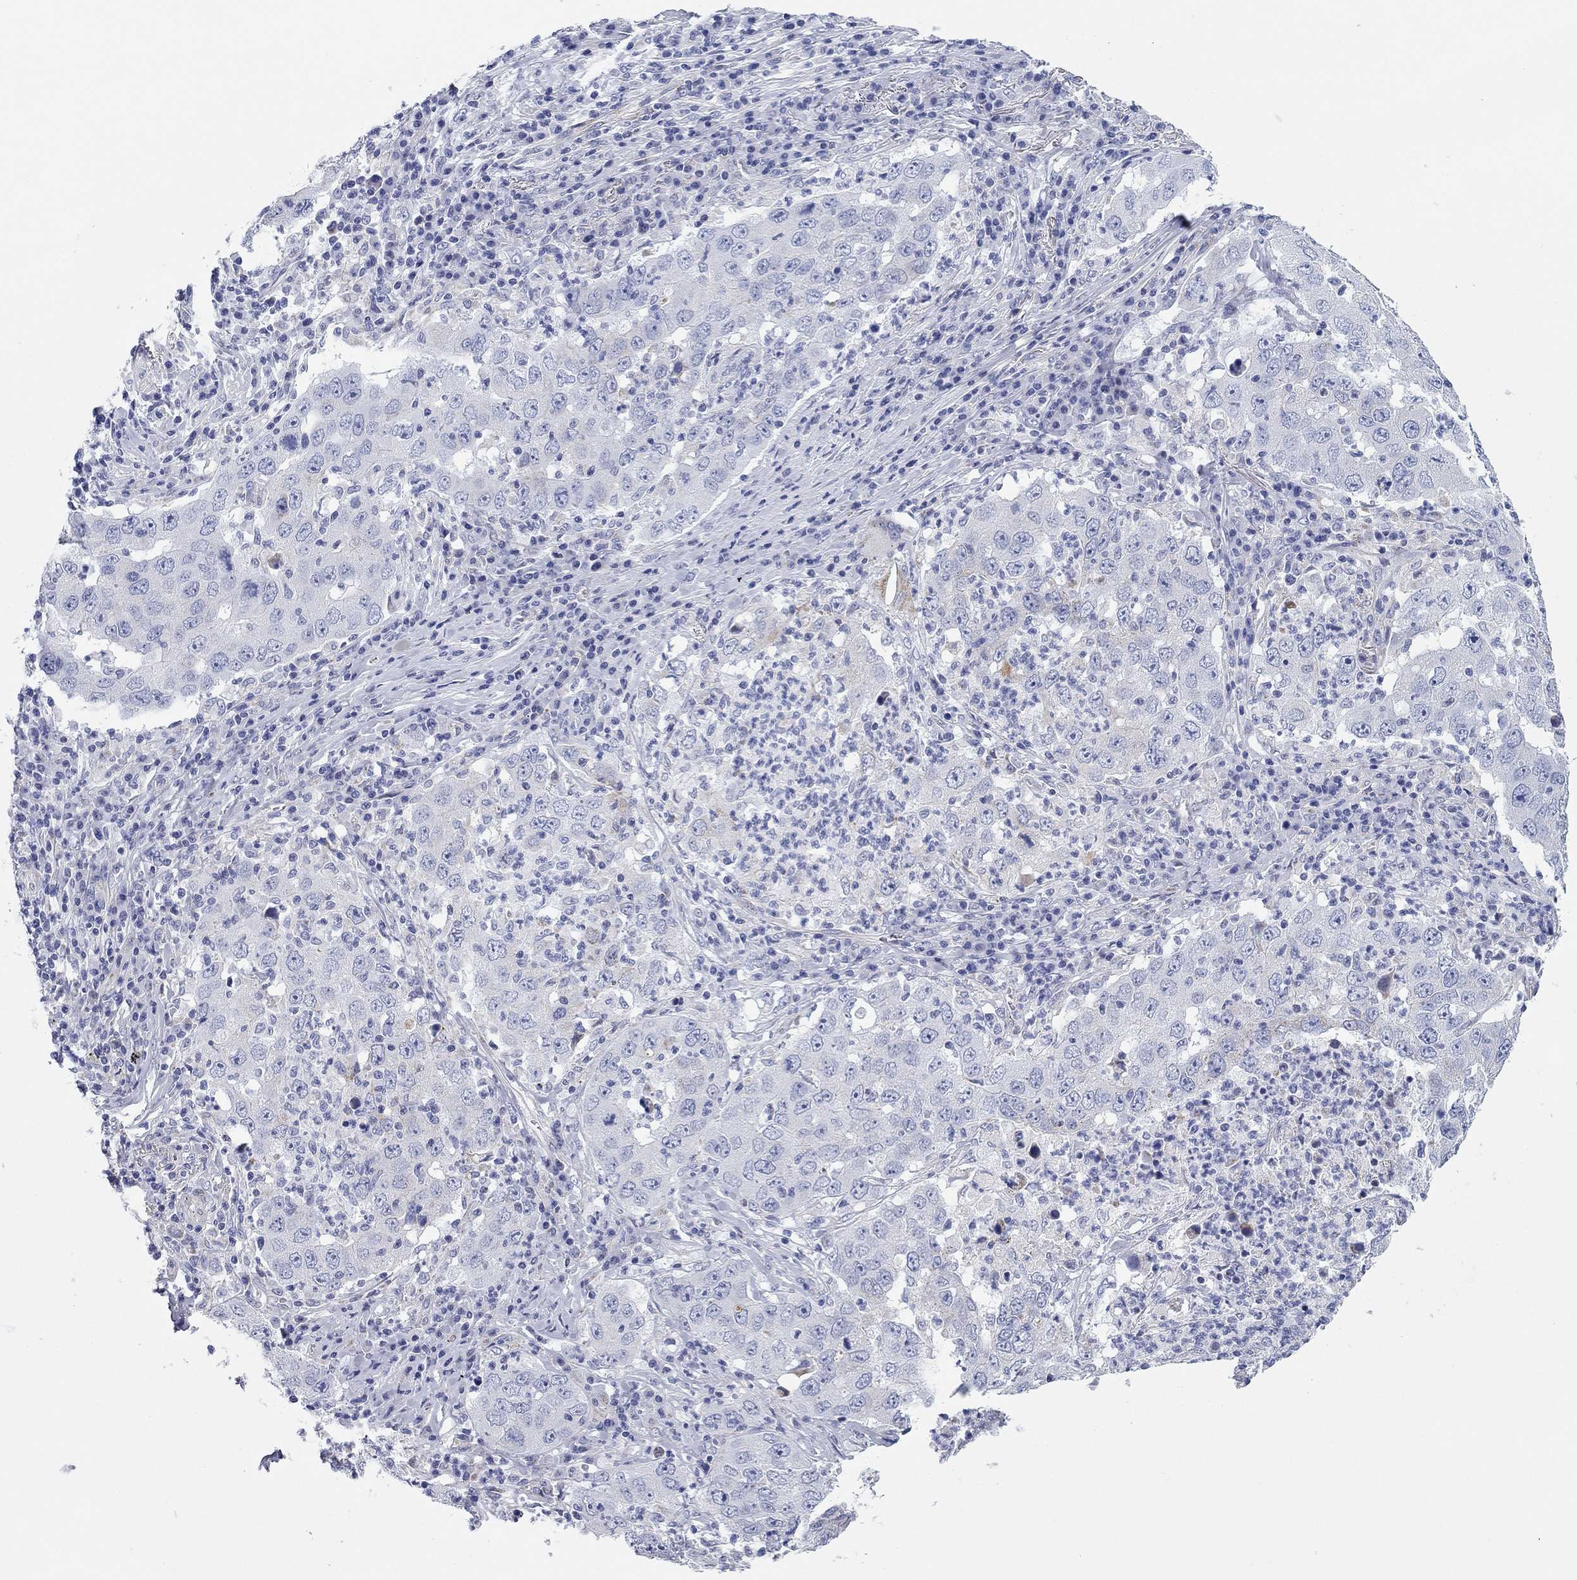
{"staining": {"intensity": "negative", "quantity": "none", "location": "none"}, "tissue": "lung cancer", "cell_type": "Tumor cells", "image_type": "cancer", "snomed": [{"axis": "morphology", "description": "Adenocarcinoma, NOS"}, {"axis": "topography", "description": "Lung"}], "caption": "A micrograph of human lung adenocarcinoma is negative for staining in tumor cells. Brightfield microscopy of immunohistochemistry (IHC) stained with DAB (brown) and hematoxylin (blue), captured at high magnification.", "gene": "CHI3L2", "patient": {"sex": "male", "age": 73}}